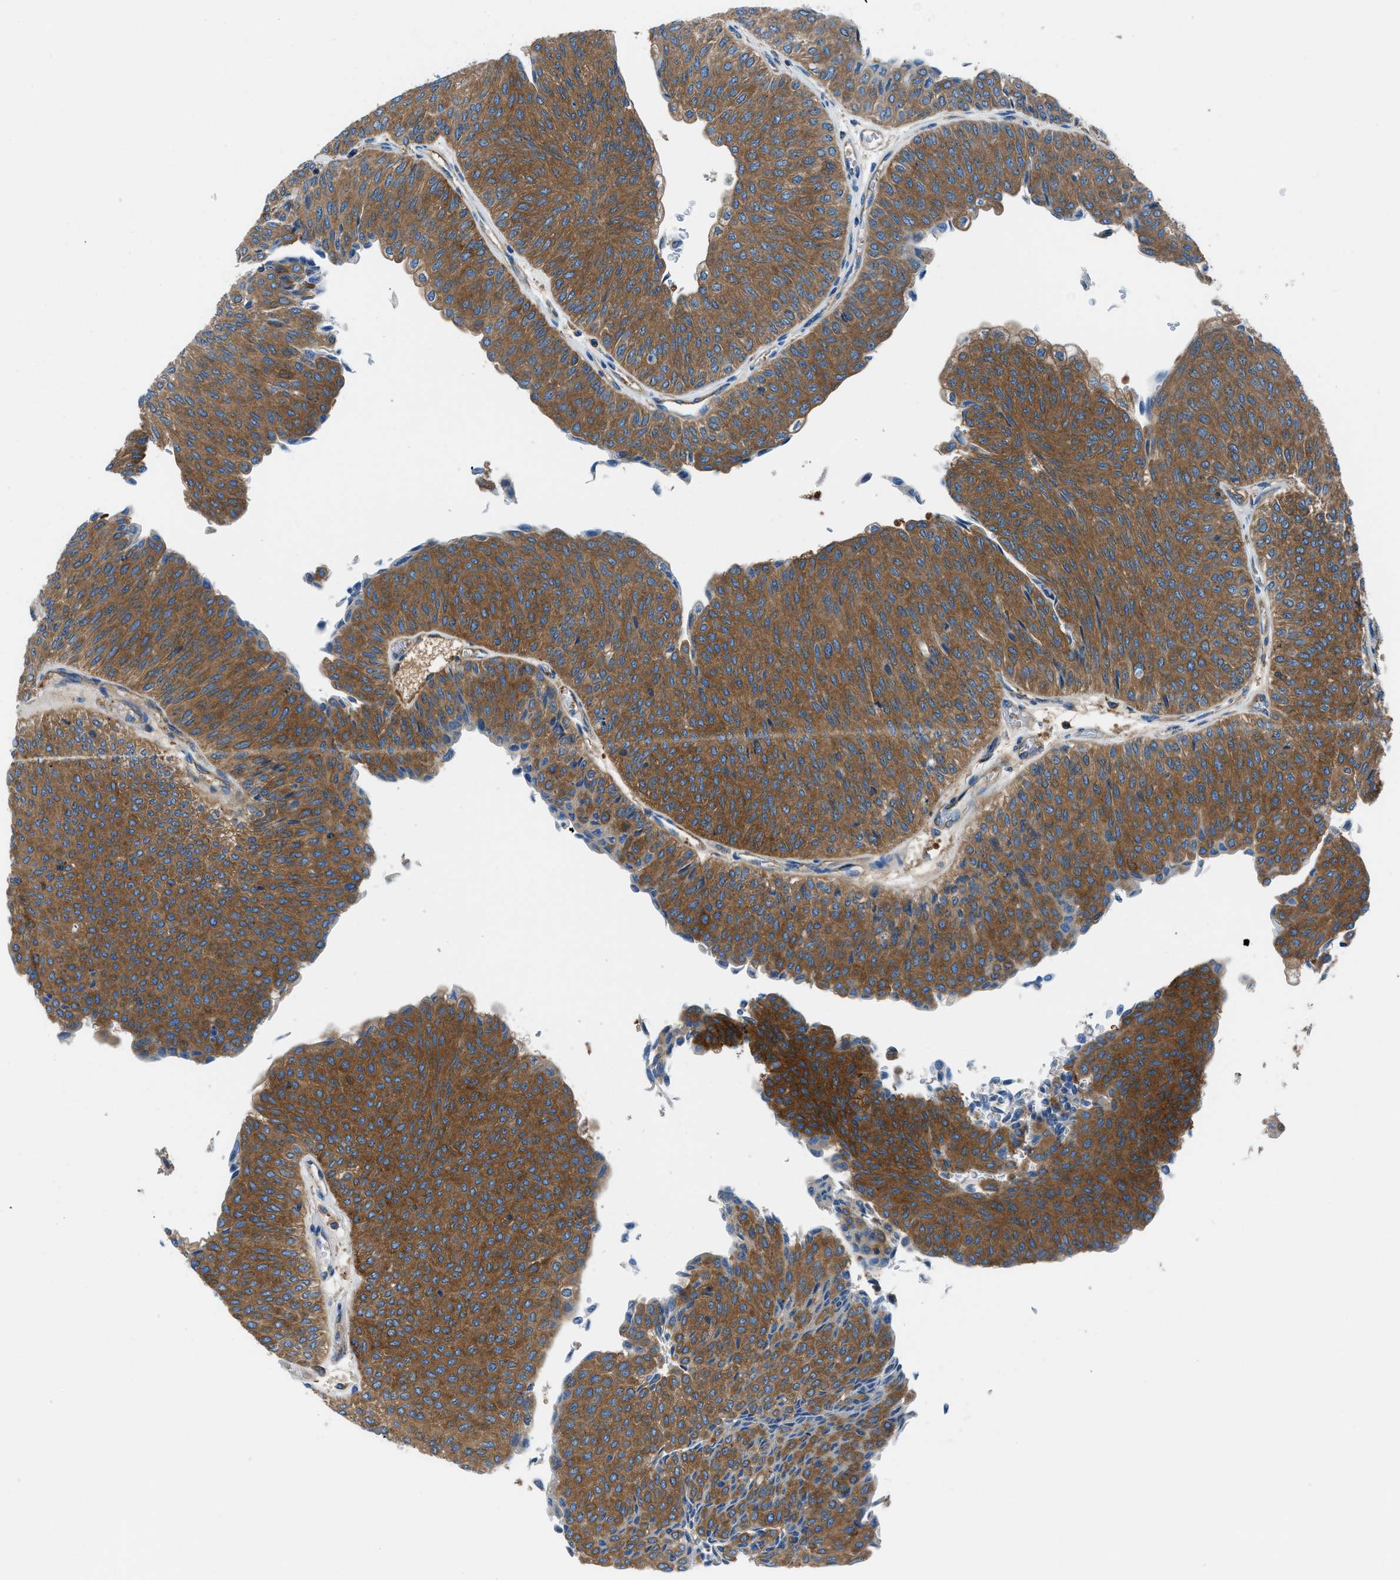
{"staining": {"intensity": "strong", "quantity": ">75%", "location": "cytoplasmic/membranous"}, "tissue": "urothelial cancer", "cell_type": "Tumor cells", "image_type": "cancer", "snomed": [{"axis": "morphology", "description": "Urothelial carcinoma, Low grade"}, {"axis": "topography", "description": "Urinary bladder"}], "caption": "Urothelial cancer stained for a protein reveals strong cytoplasmic/membranous positivity in tumor cells. (IHC, brightfield microscopy, high magnification).", "gene": "SARS1", "patient": {"sex": "male", "age": 78}}